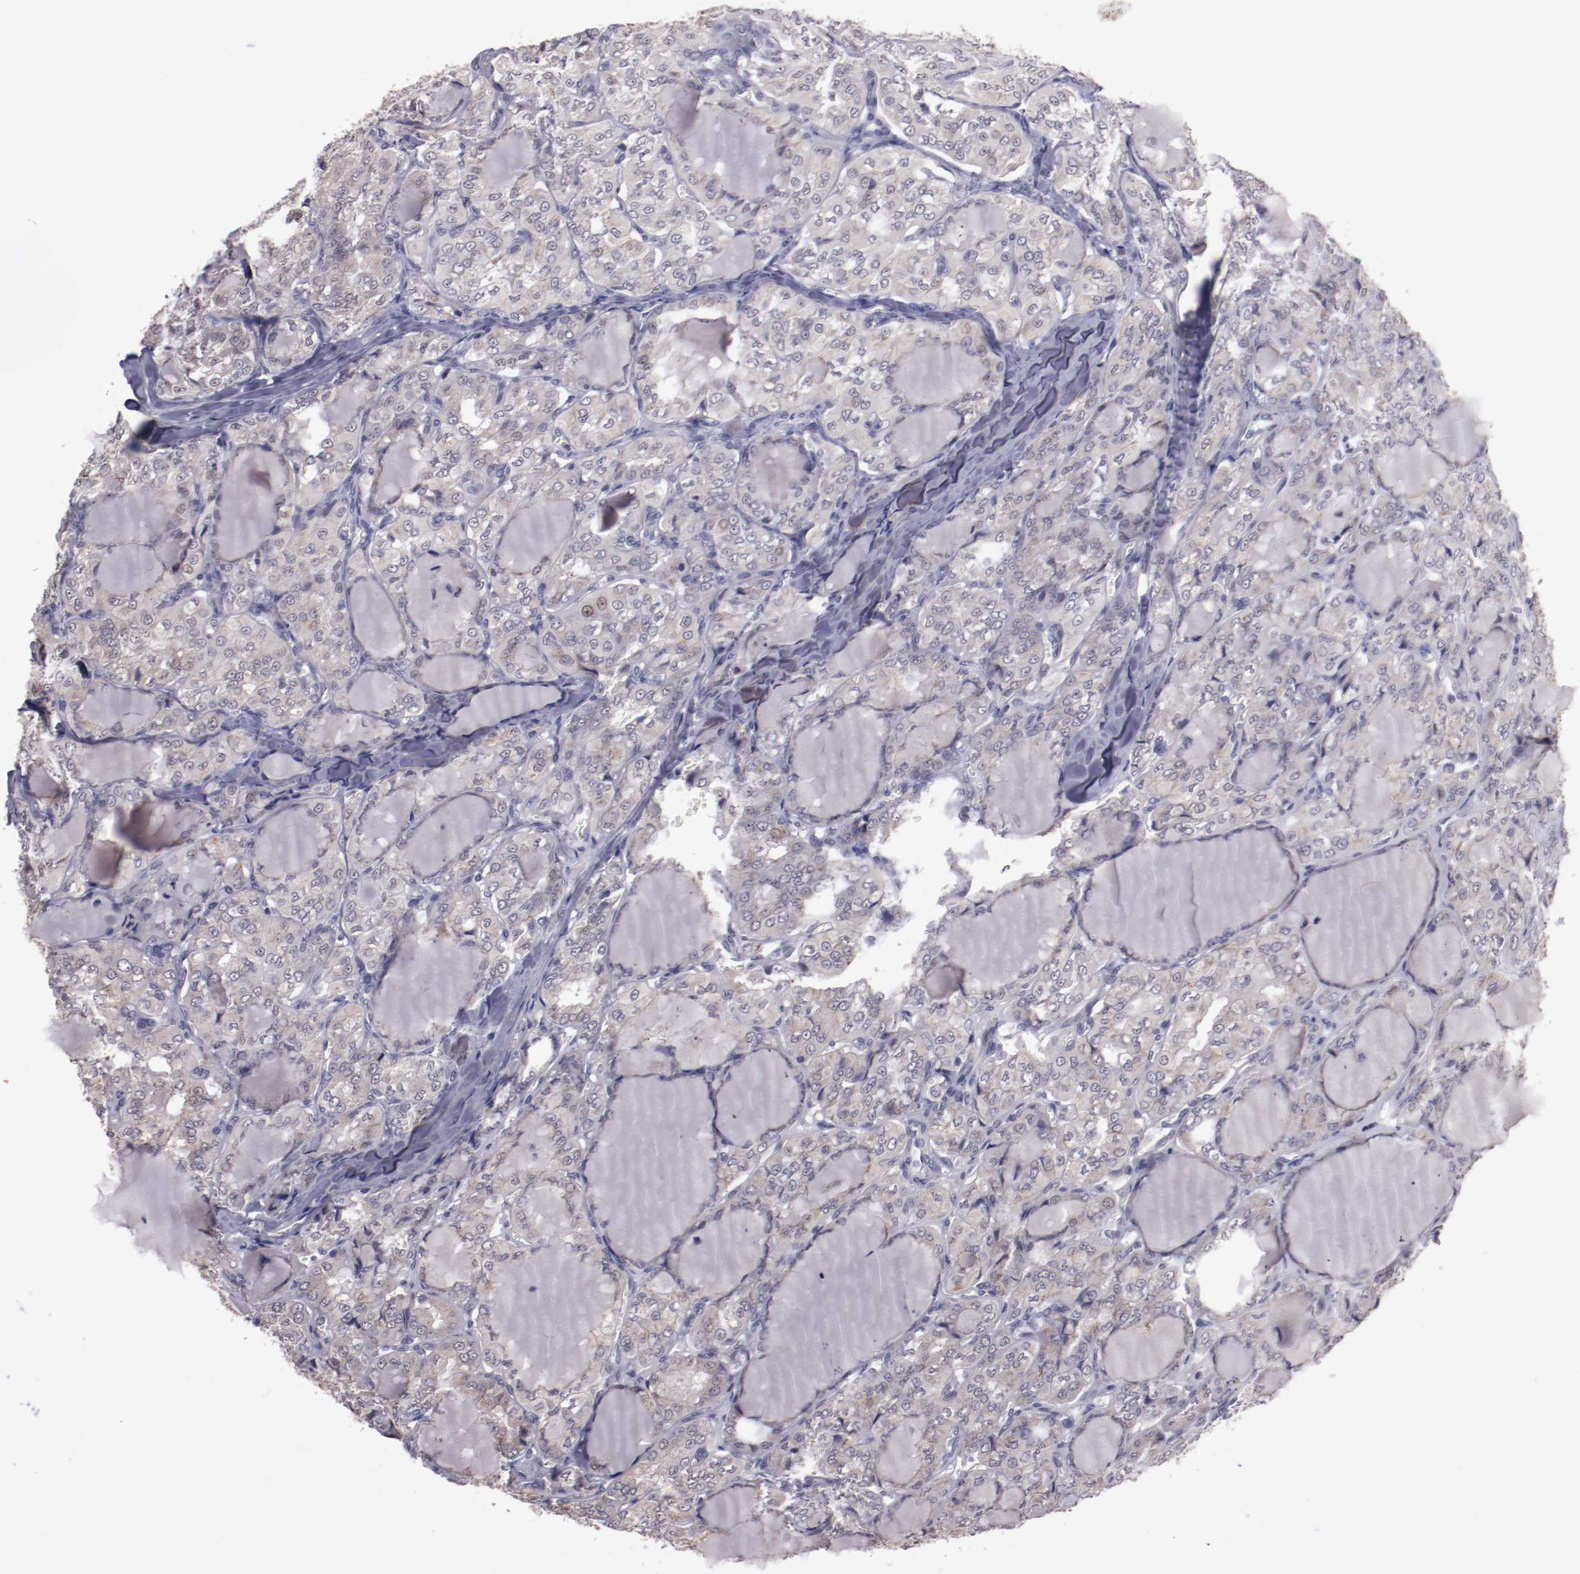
{"staining": {"intensity": "weak", "quantity": ">75%", "location": "cytoplasmic/membranous,nuclear"}, "tissue": "thyroid cancer", "cell_type": "Tumor cells", "image_type": "cancer", "snomed": [{"axis": "morphology", "description": "Papillary adenocarcinoma, NOS"}, {"axis": "topography", "description": "Thyroid gland"}], "caption": "The image demonstrates immunohistochemical staining of thyroid papillary adenocarcinoma. There is weak cytoplasmic/membranous and nuclear expression is appreciated in approximately >75% of tumor cells.", "gene": "NRXN3", "patient": {"sex": "male", "age": 20}}